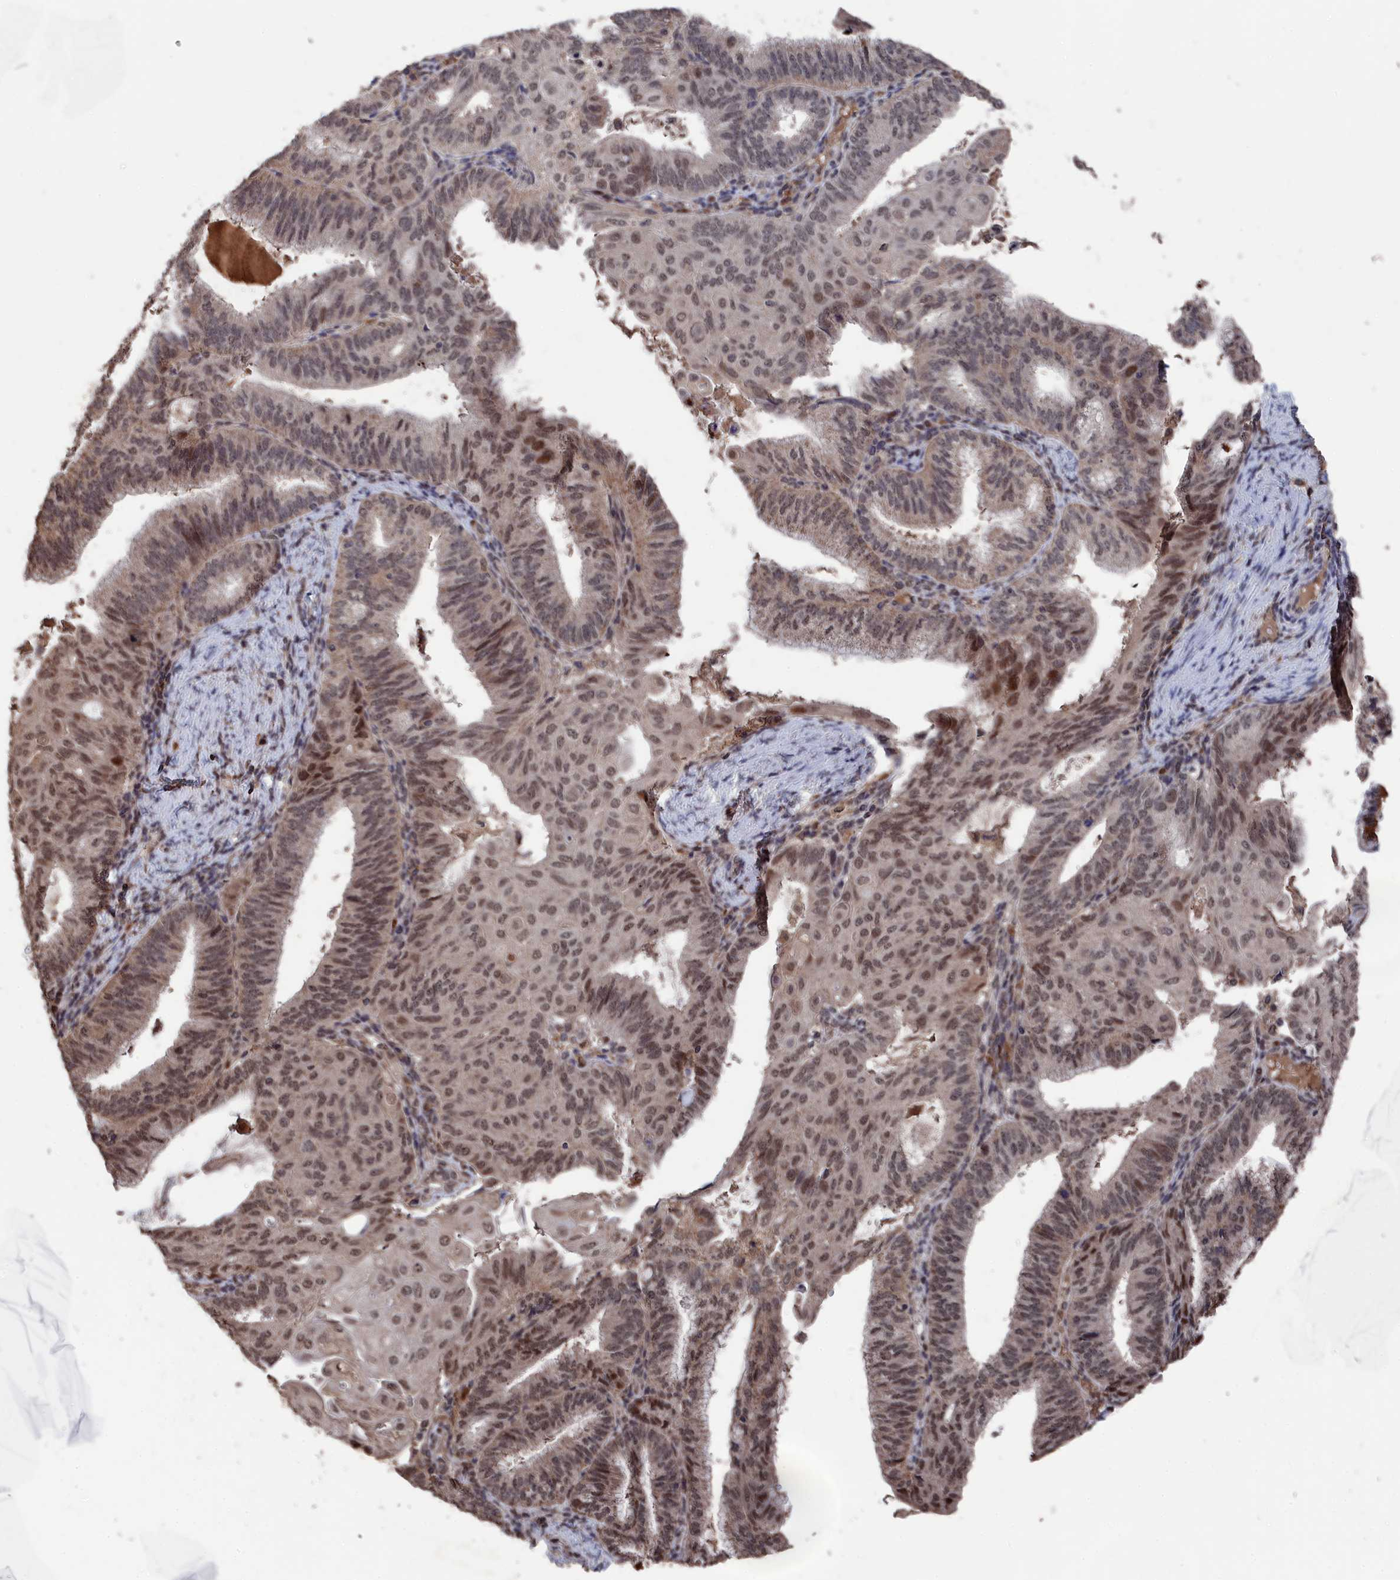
{"staining": {"intensity": "moderate", "quantity": ">75%", "location": "nuclear"}, "tissue": "endometrial cancer", "cell_type": "Tumor cells", "image_type": "cancer", "snomed": [{"axis": "morphology", "description": "Adenocarcinoma, NOS"}, {"axis": "topography", "description": "Endometrium"}], "caption": "A high-resolution image shows immunohistochemistry (IHC) staining of endometrial cancer (adenocarcinoma), which exhibits moderate nuclear staining in approximately >75% of tumor cells.", "gene": "CEACAM21", "patient": {"sex": "female", "age": 49}}